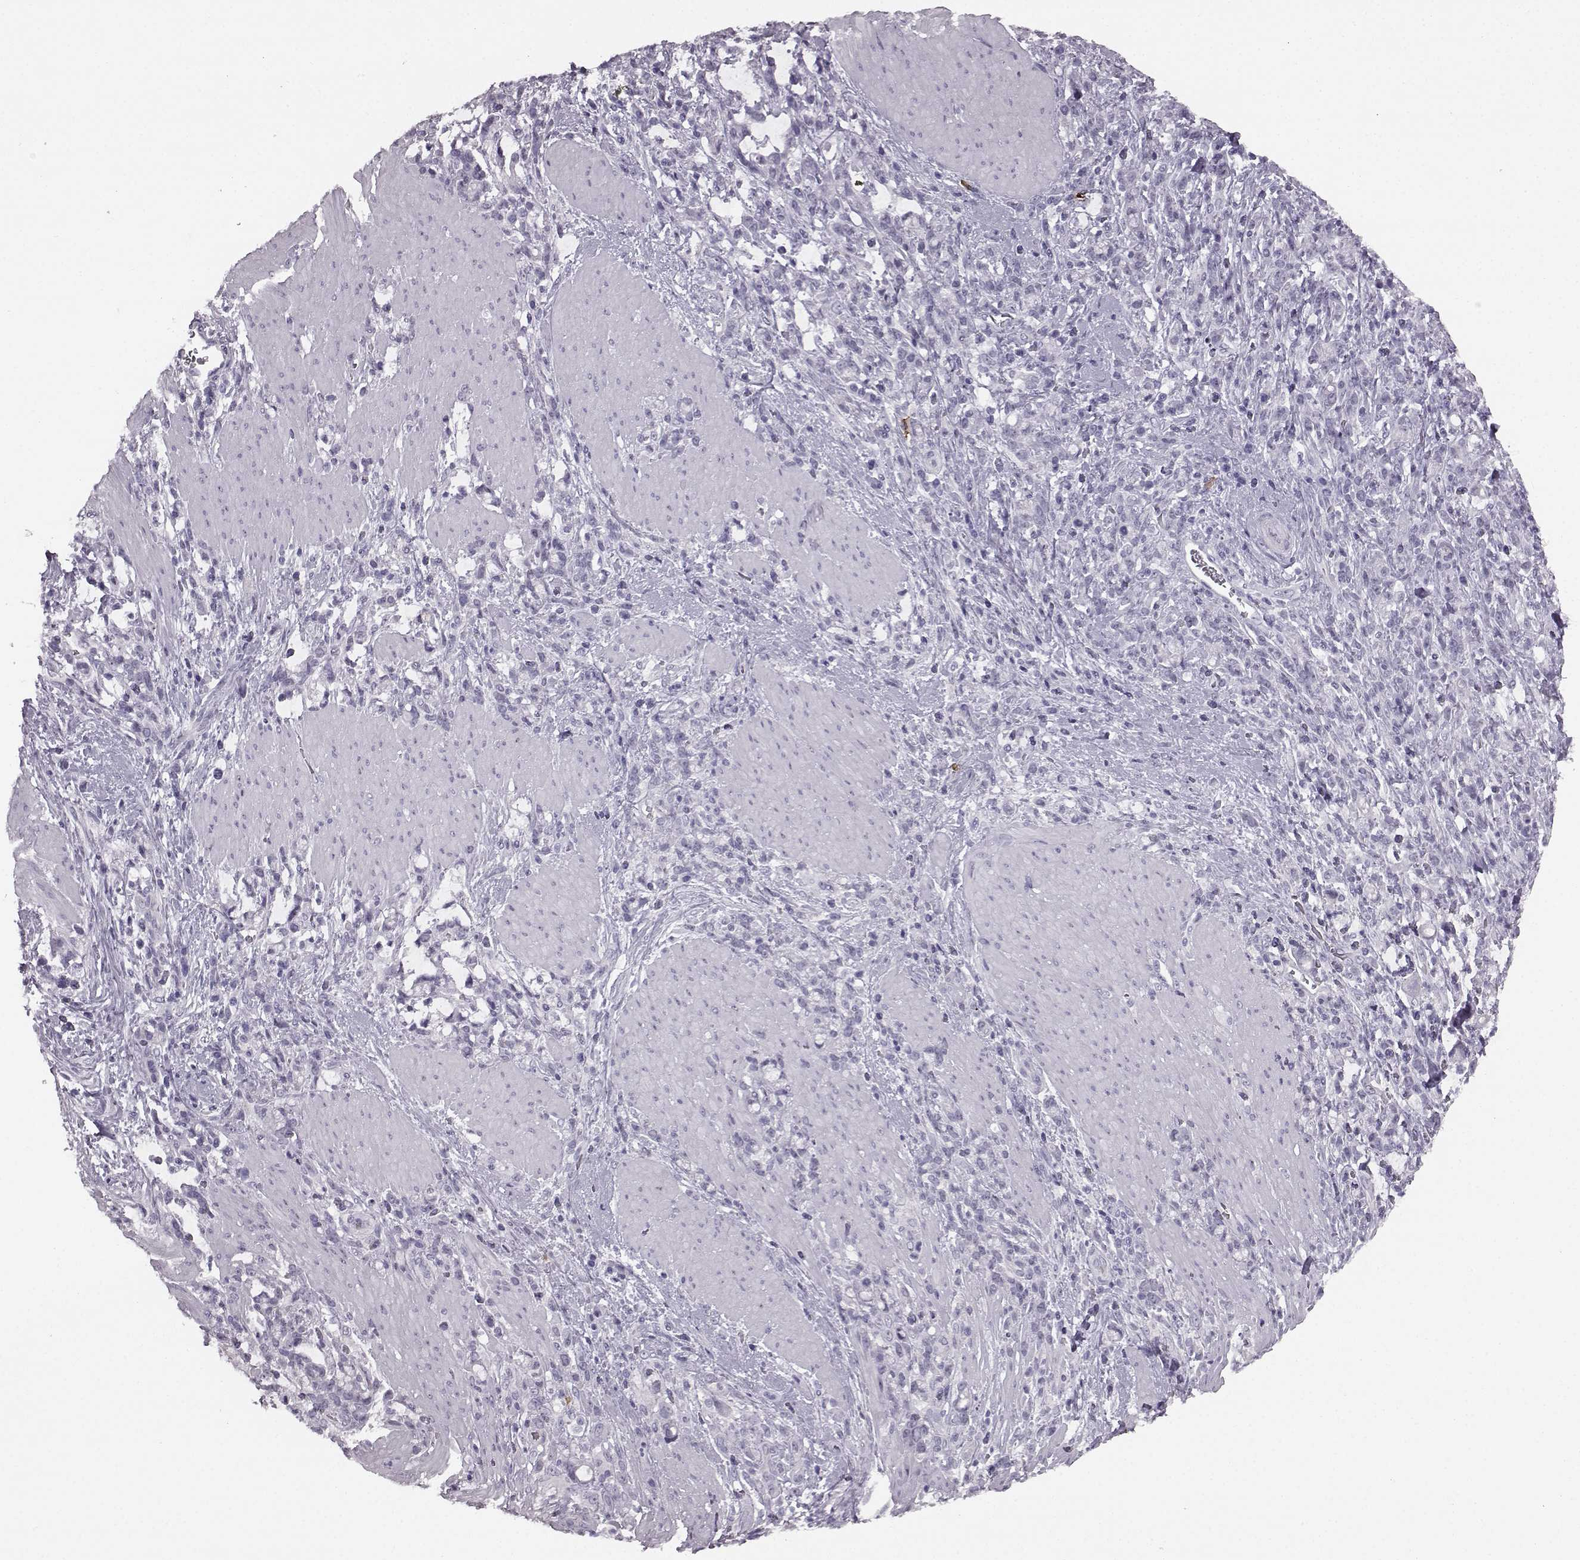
{"staining": {"intensity": "negative", "quantity": "none", "location": "none"}, "tissue": "stomach cancer", "cell_type": "Tumor cells", "image_type": "cancer", "snomed": [{"axis": "morphology", "description": "Adenocarcinoma, NOS"}, {"axis": "topography", "description": "Stomach"}], "caption": "Histopathology image shows no significant protein positivity in tumor cells of adenocarcinoma (stomach). (Immunohistochemistry, brightfield microscopy, high magnification).", "gene": "PRPH2", "patient": {"sex": "female", "age": 57}}